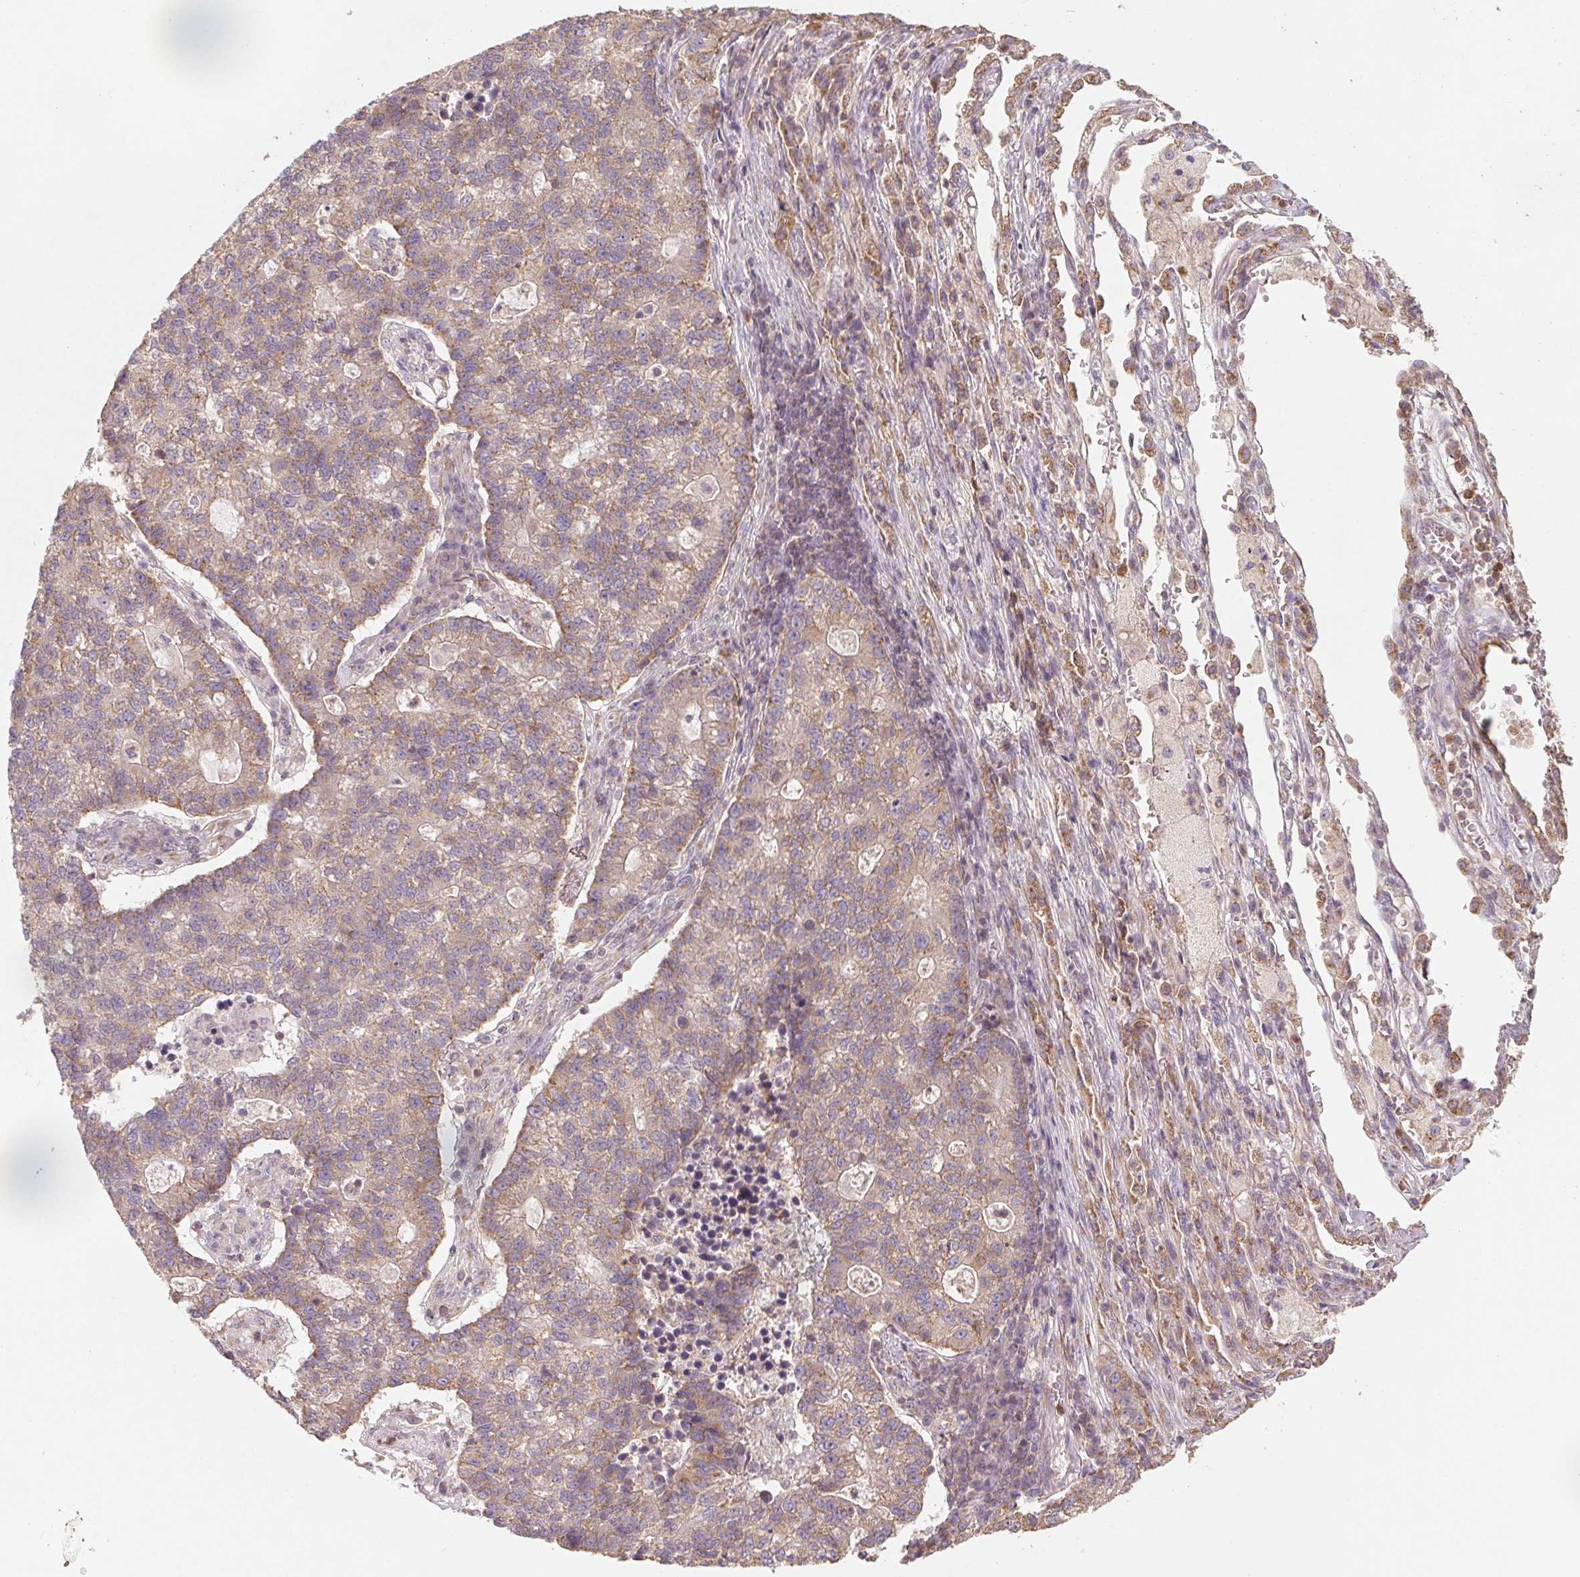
{"staining": {"intensity": "weak", "quantity": ">75%", "location": "cytoplasmic/membranous"}, "tissue": "lung cancer", "cell_type": "Tumor cells", "image_type": "cancer", "snomed": [{"axis": "morphology", "description": "Adenocarcinoma, NOS"}, {"axis": "topography", "description": "Lung"}], "caption": "Lung adenocarcinoma stained with a protein marker reveals weak staining in tumor cells.", "gene": "AP1S1", "patient": {"sex": "male", "age": 57}}